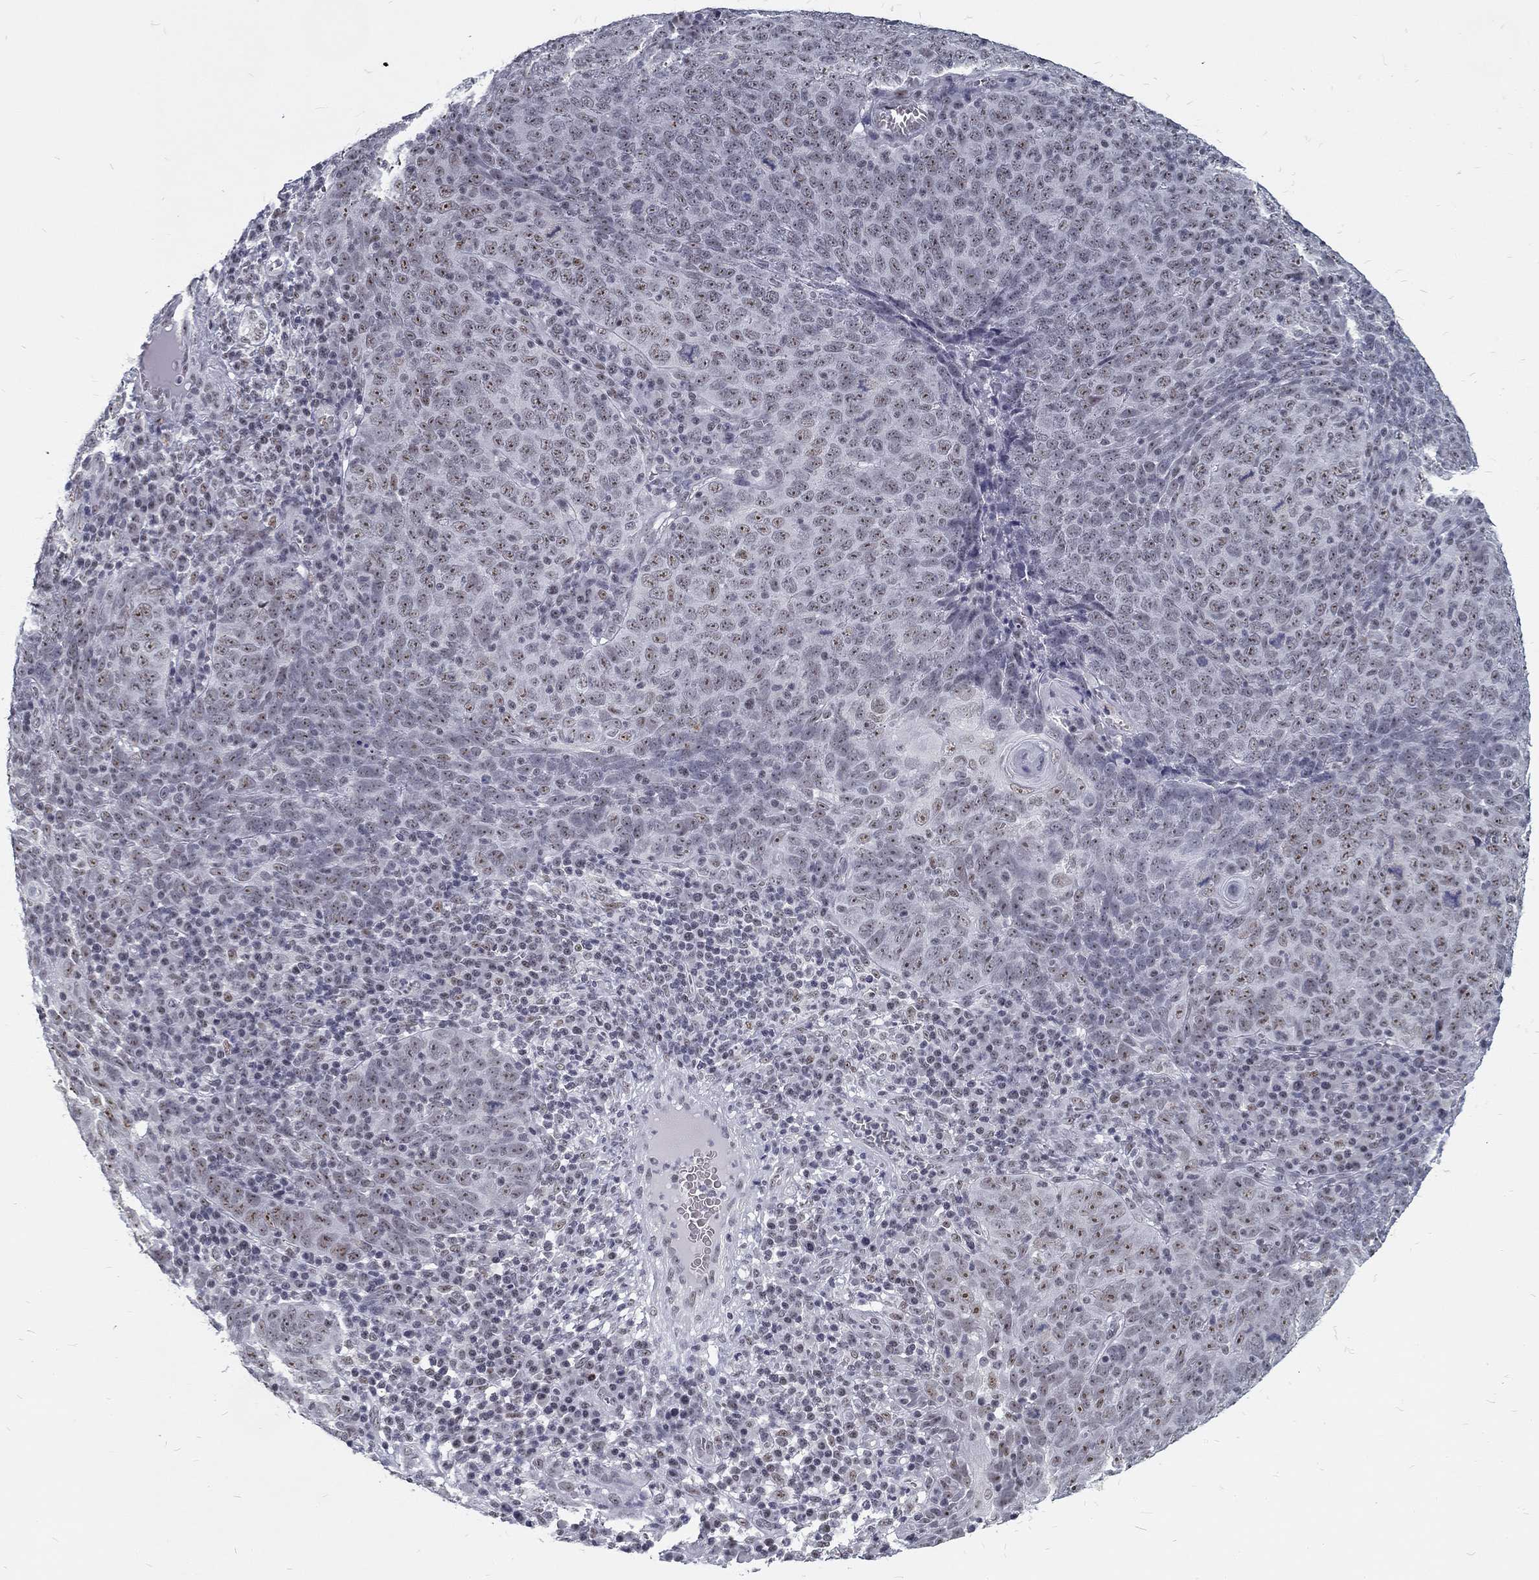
{"staining": {"intensity": "negative", "quantity": "none", "location": "none"}, "tissue": "skin cancer", "cell_type": "Tumor cells", "image_type": "cancer", "snomed": [{"axis": "morphology", "description": "Squamous cell carcinoma, NOS"}, {"axis": "topography", "description": "Skin"}, {"axis": "topography", "description": "Anal"}], "caption": "Squamous cell carcinoma (skin) stained for a protein using immunohistochemistry (IHC) displays no positivity tumor cells.", "gene": "SNORC", "patient": {"sex": "female", "age": 51}}